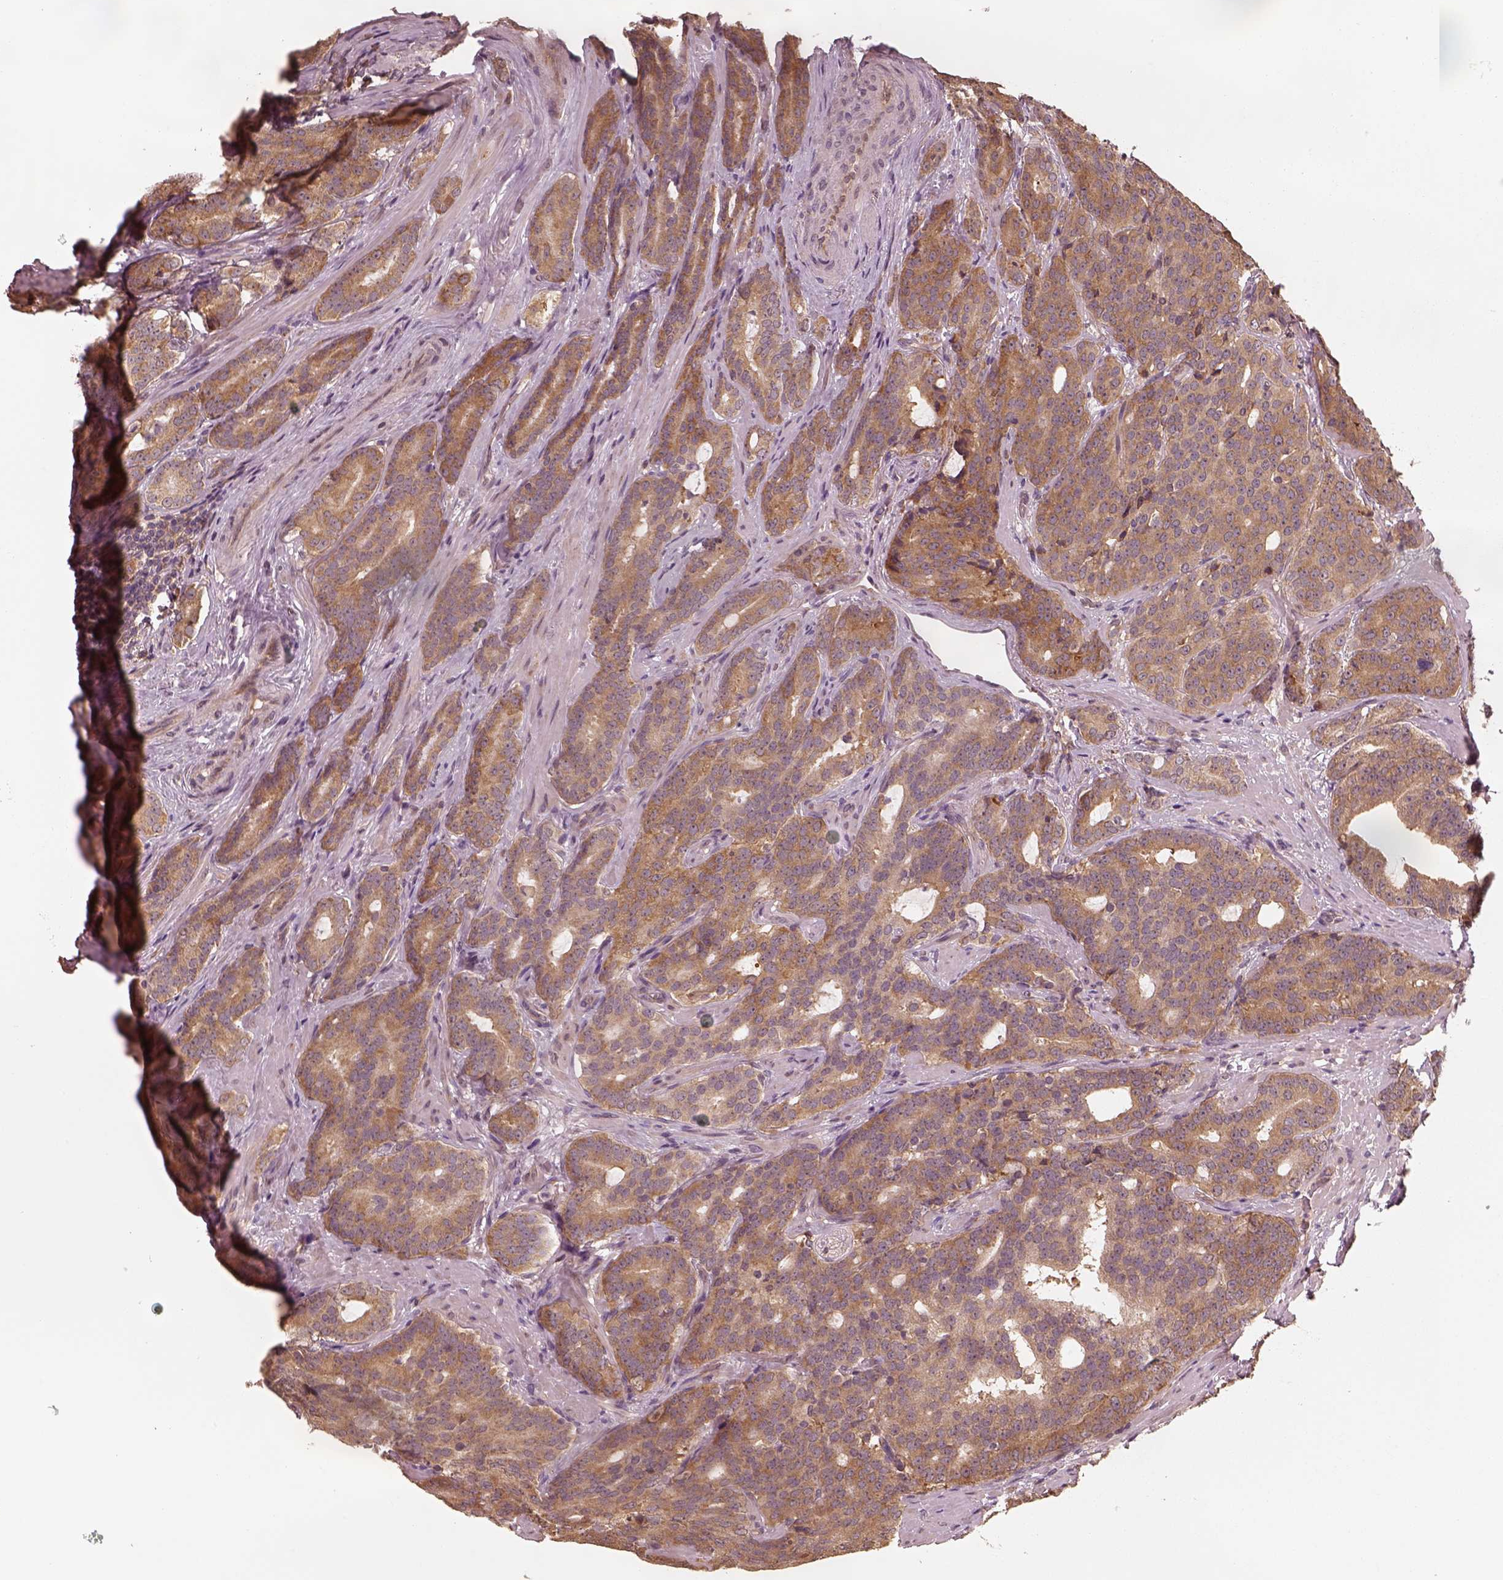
{"staining": {"intensity": "moderate", "quantity": ">75%", "location": "cytoplasmic/membranous"}, "tissue": "prostate cancer", "cell_type": "Tumor cells", "image_type": "cancer", "snomed": [{"axis": "morphology", "description": "Adenocarcinoma, NOS"}, {"axis": "topography", "description": "Prostate"}], "caption": "Protein expression analysis of human prostate cancer (adenocarcinoma) reveals moderate cytoplasmic/membranous expression in approximately >75% of tumor cells. (Brightfield microscopy of DAB IHC at high magnification).", "gene": "RPS5", "patient": {"sex": "male", "age": 71}}